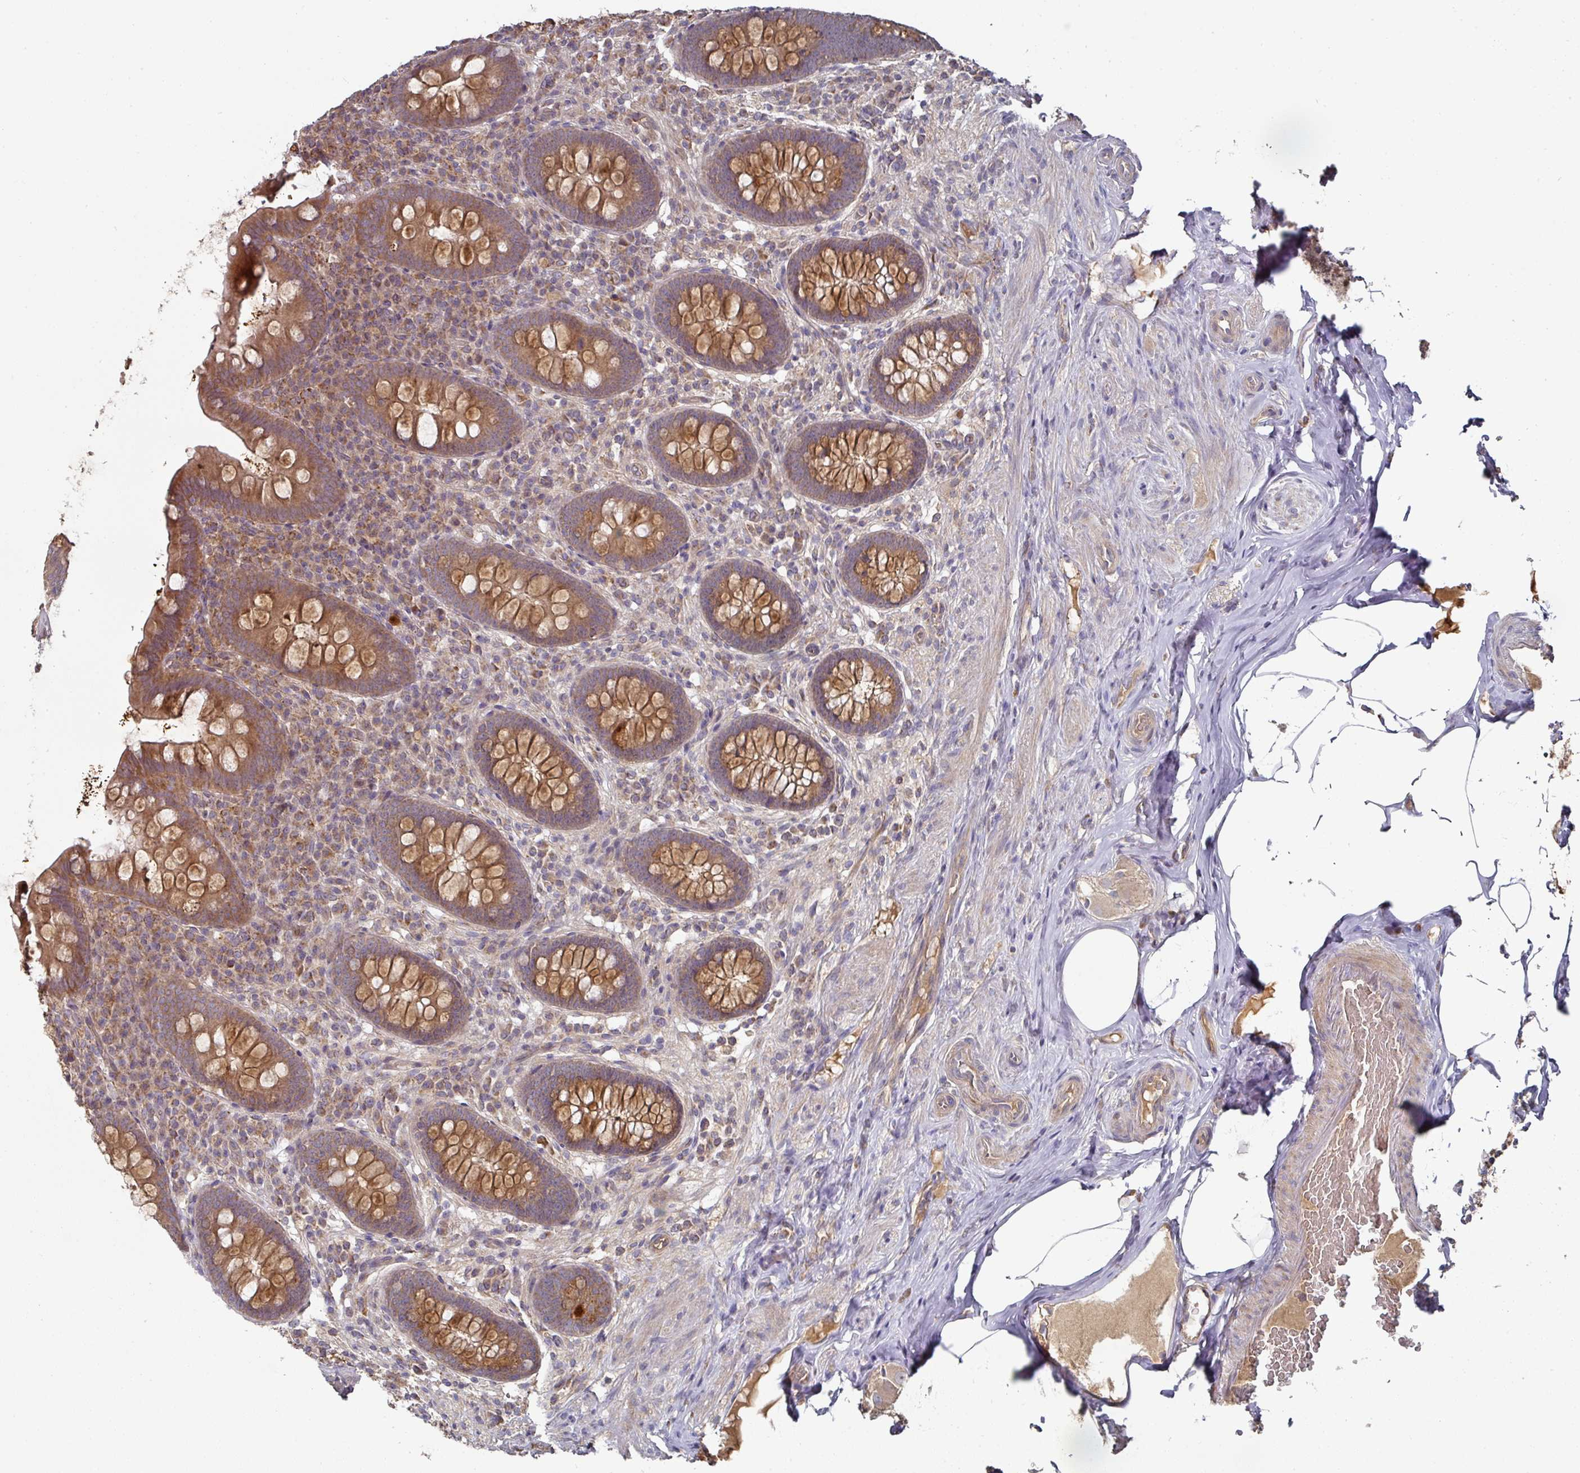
{"staining": {"intensity": "moderate", "quantity": ">75%", "location": "cytoplasmic/membranous"}, "tissue": "appendix", "cell_type": "Glandular cells", "image_type": "normal", "snomed": [{"axis": "morphology", "description": "Normal tissue, NOS"}, {"axis": "topography", "description": "Appendix"}], "caption": "DAB immunohistochemical staining of unremarkable human appendix demonstrates moderate cytoplasmic/membranous protein positivity in approximately >75% of glandular cells.", "gene": "DNAJC7", "patient": {"sex": "male", "age": 71}}